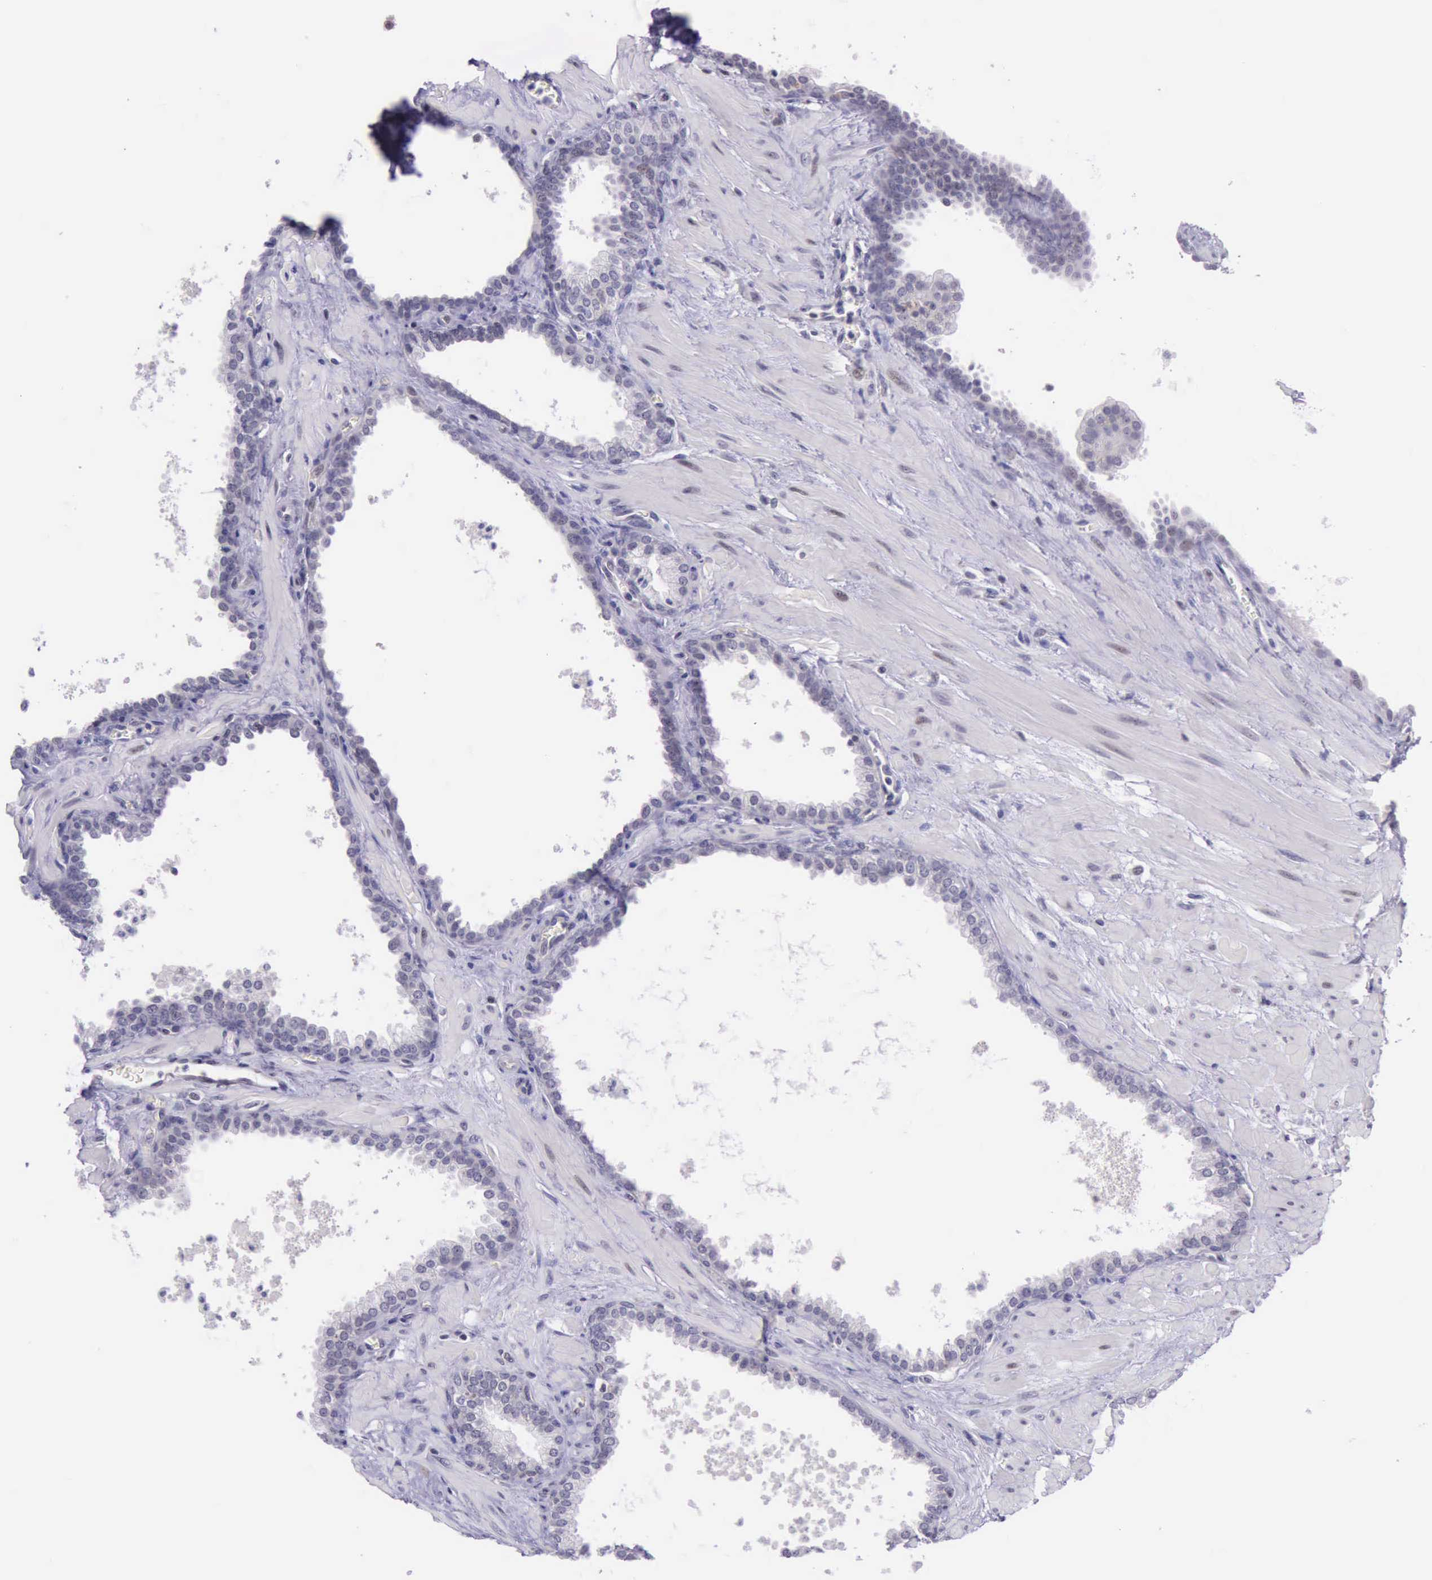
{"staining": {"intensity": "negative", "quantity": "none", "location": "none"}, "tissue": "prostate", "cell_type": "Glandular cells", "image_type": "normal", "snomed": [{"axis": "morphology", "description": "Normal tissue, NOS"}, {"axis": "topography", "description": "Prostate"}], "caption": "This is an immunohistochemistry histopathology image of unremarkable human prostate. There is no expression in glandular cells.", "gene": "PARP1", "patient": {"sex": "male", "age": 60}}